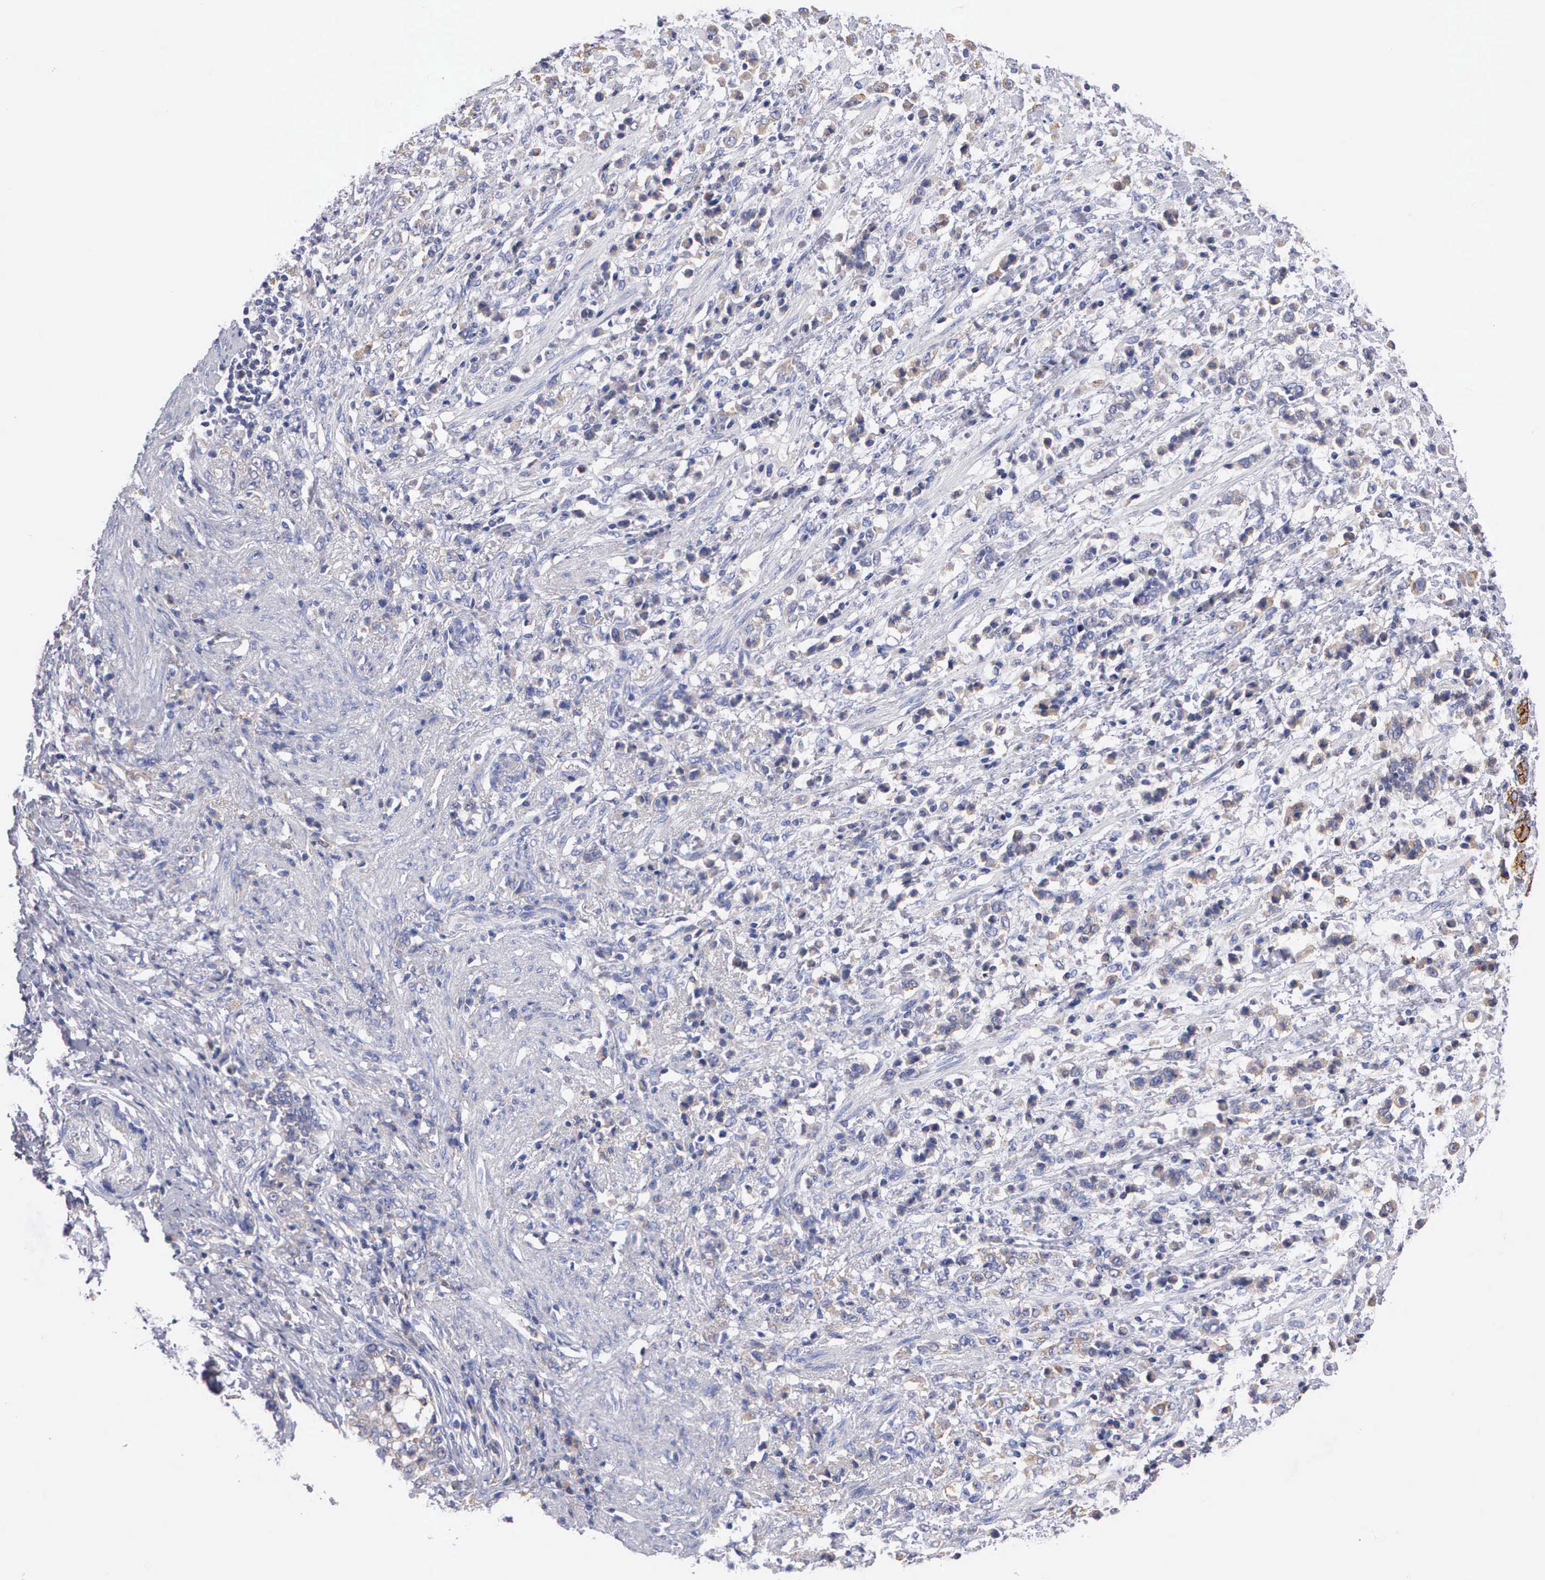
{"staining": {"intensity": "negative", "quantity": "none", "location": "none"}, "tissue": "stomach cancer", "cell_type": "Tumor cells", "image_type": "cancer", "snomed": [{"axis": "morphology", "description": "Adenocarcinoma, NOS"}, {"axis": "topography", "description": "Stomach, lower"}], "caption": "IHC histopathology image of neoplastic tissue: human stomach adenocarcinoma stained with DAB exhibits no significant protein positivity in tumor cells. (DAB immunohistochemistry (IHC), high magnification).", "gene": "PTGS2", "patient": {"sex": "male", "age": 88}}